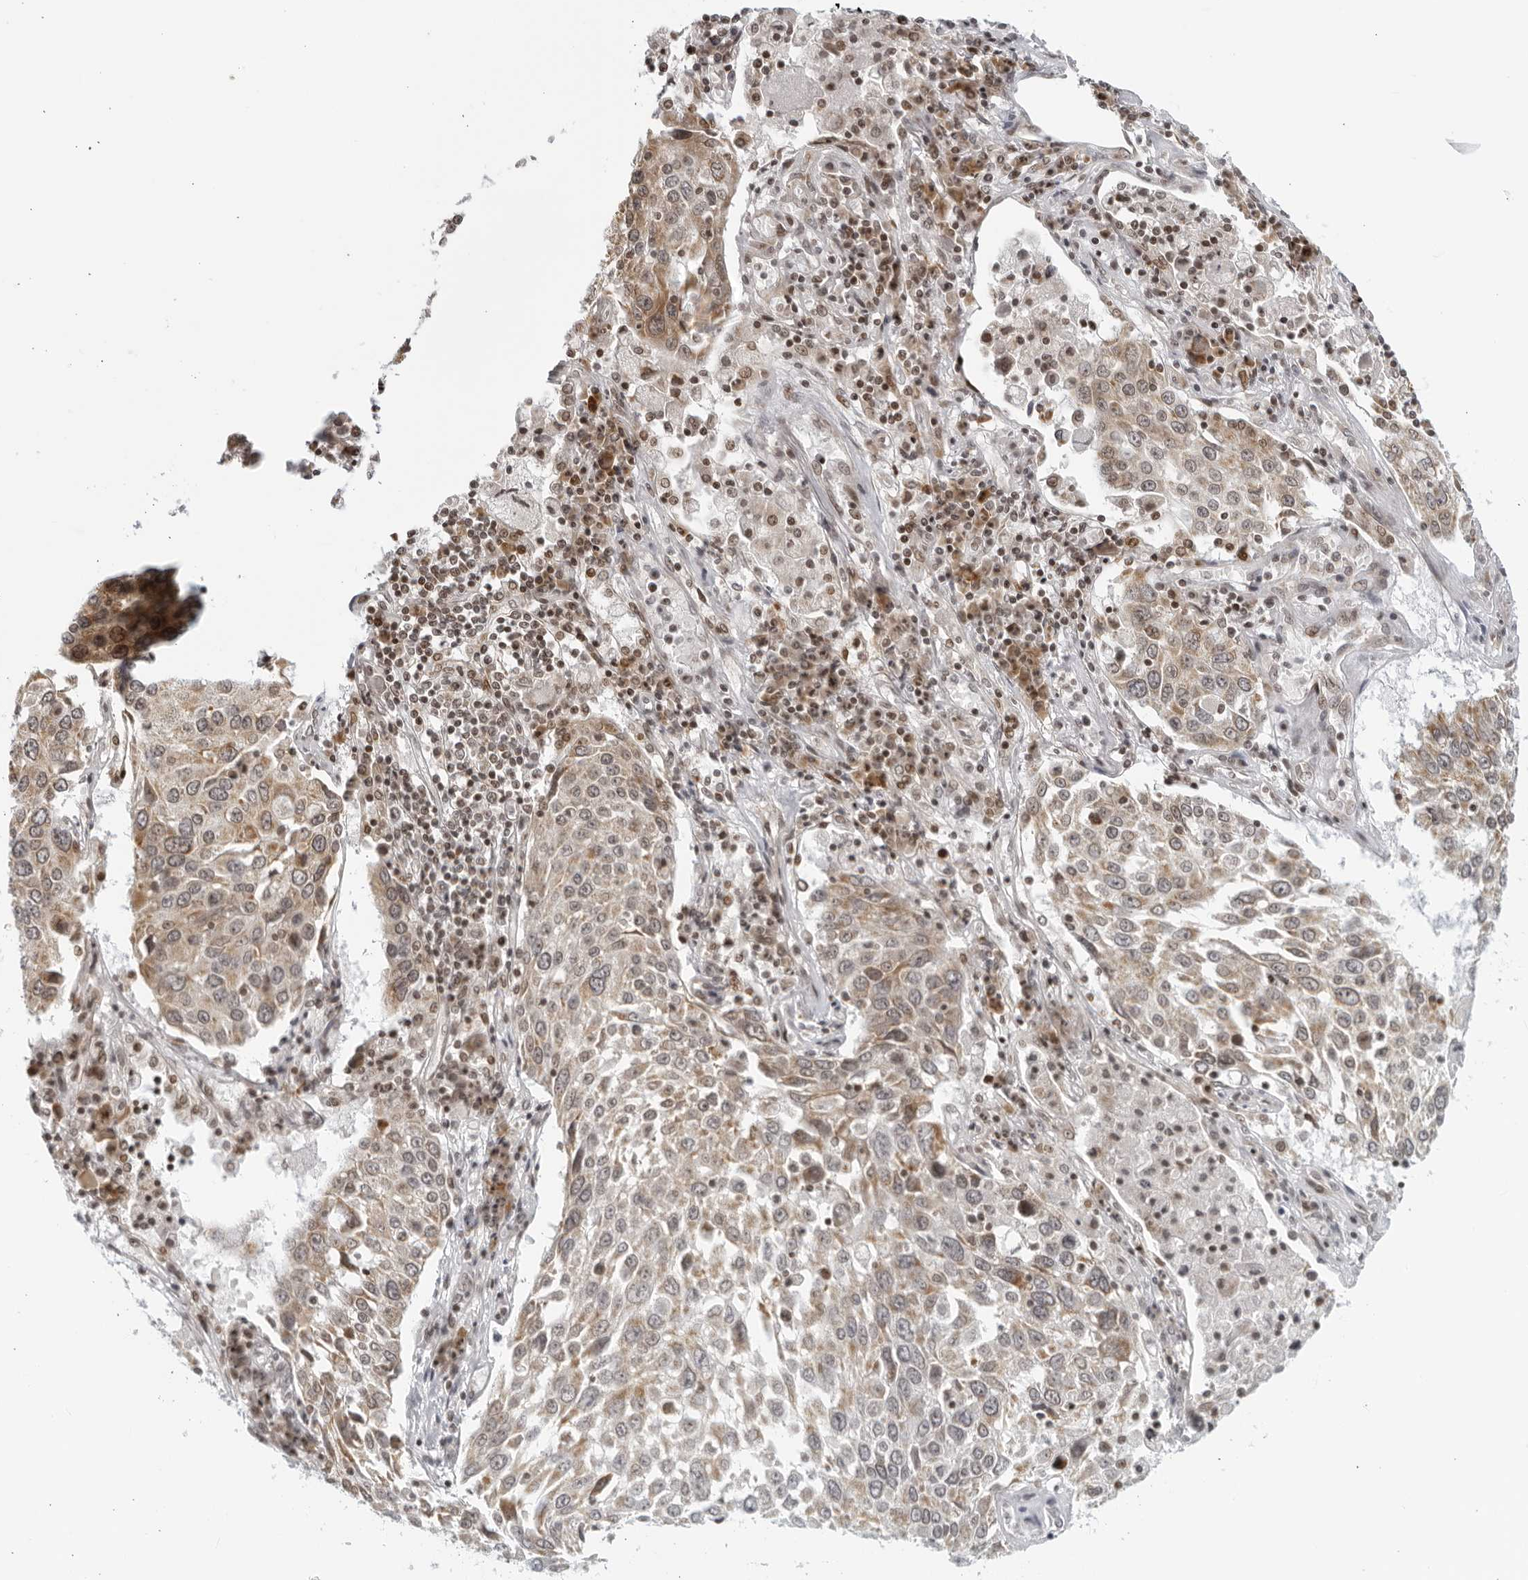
{"staining": {"intensity": "moderate", "quantity": "25%-75%", "location": "cytoplasmic/membranous"}, "tissue": "lung cancer", "cell_type": "Tumor cells", "image_type": "cancer", "snomed": [{"axis": "morphology", "description": "Squamous cell carcinoma, NOS"}, {"axis": "topography", "description": "Lung"}], "caption": "The micrograph reveals a brown stain indicating the presence of a protein in the cytoplasmic/membranous of tumor cells in lung squamous cell carcinoma.", "gene": "RAB11FIP3", "patient": {"sex": "male", "age": 65}}